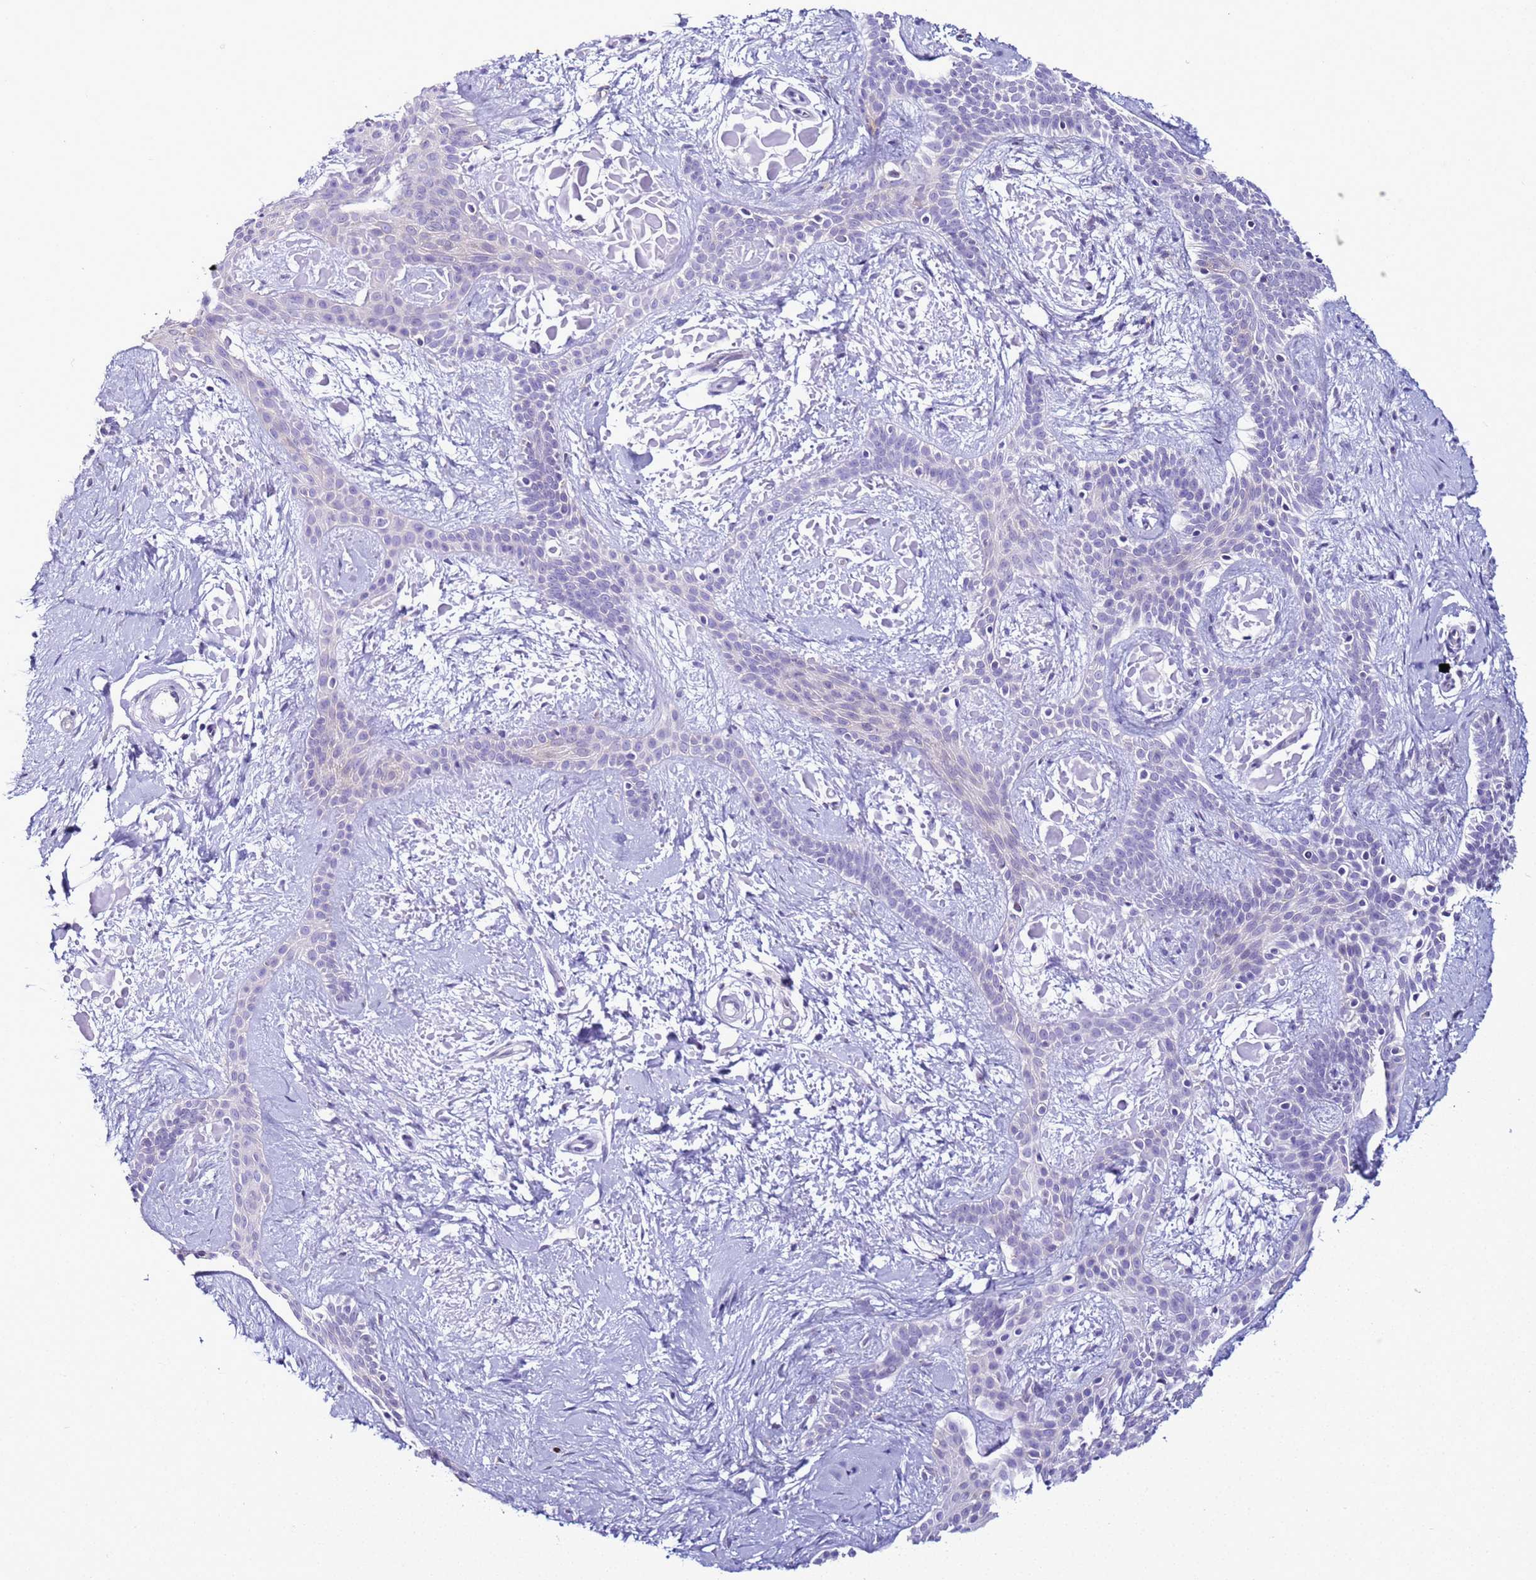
{"staining": {"intensity": "negative", "quantity": "none", "location": "none"}, "tissue": "skin cancer", "cell_type": "Tumor cells", "image_type": "cancer", "snomed": [{"axis": "morphology", "description": "Basal cell carcinoma"}, {"axis": "topography", "description": "Skin"}], "caption": "The immunohistochemistry (IHC) histopathology image has no significant expression in tumor cells of skin cancer (basal cell carcinoma) tissue.", "gene": "LRRC10B", "patient": {"sex": "male", "age": 78}}